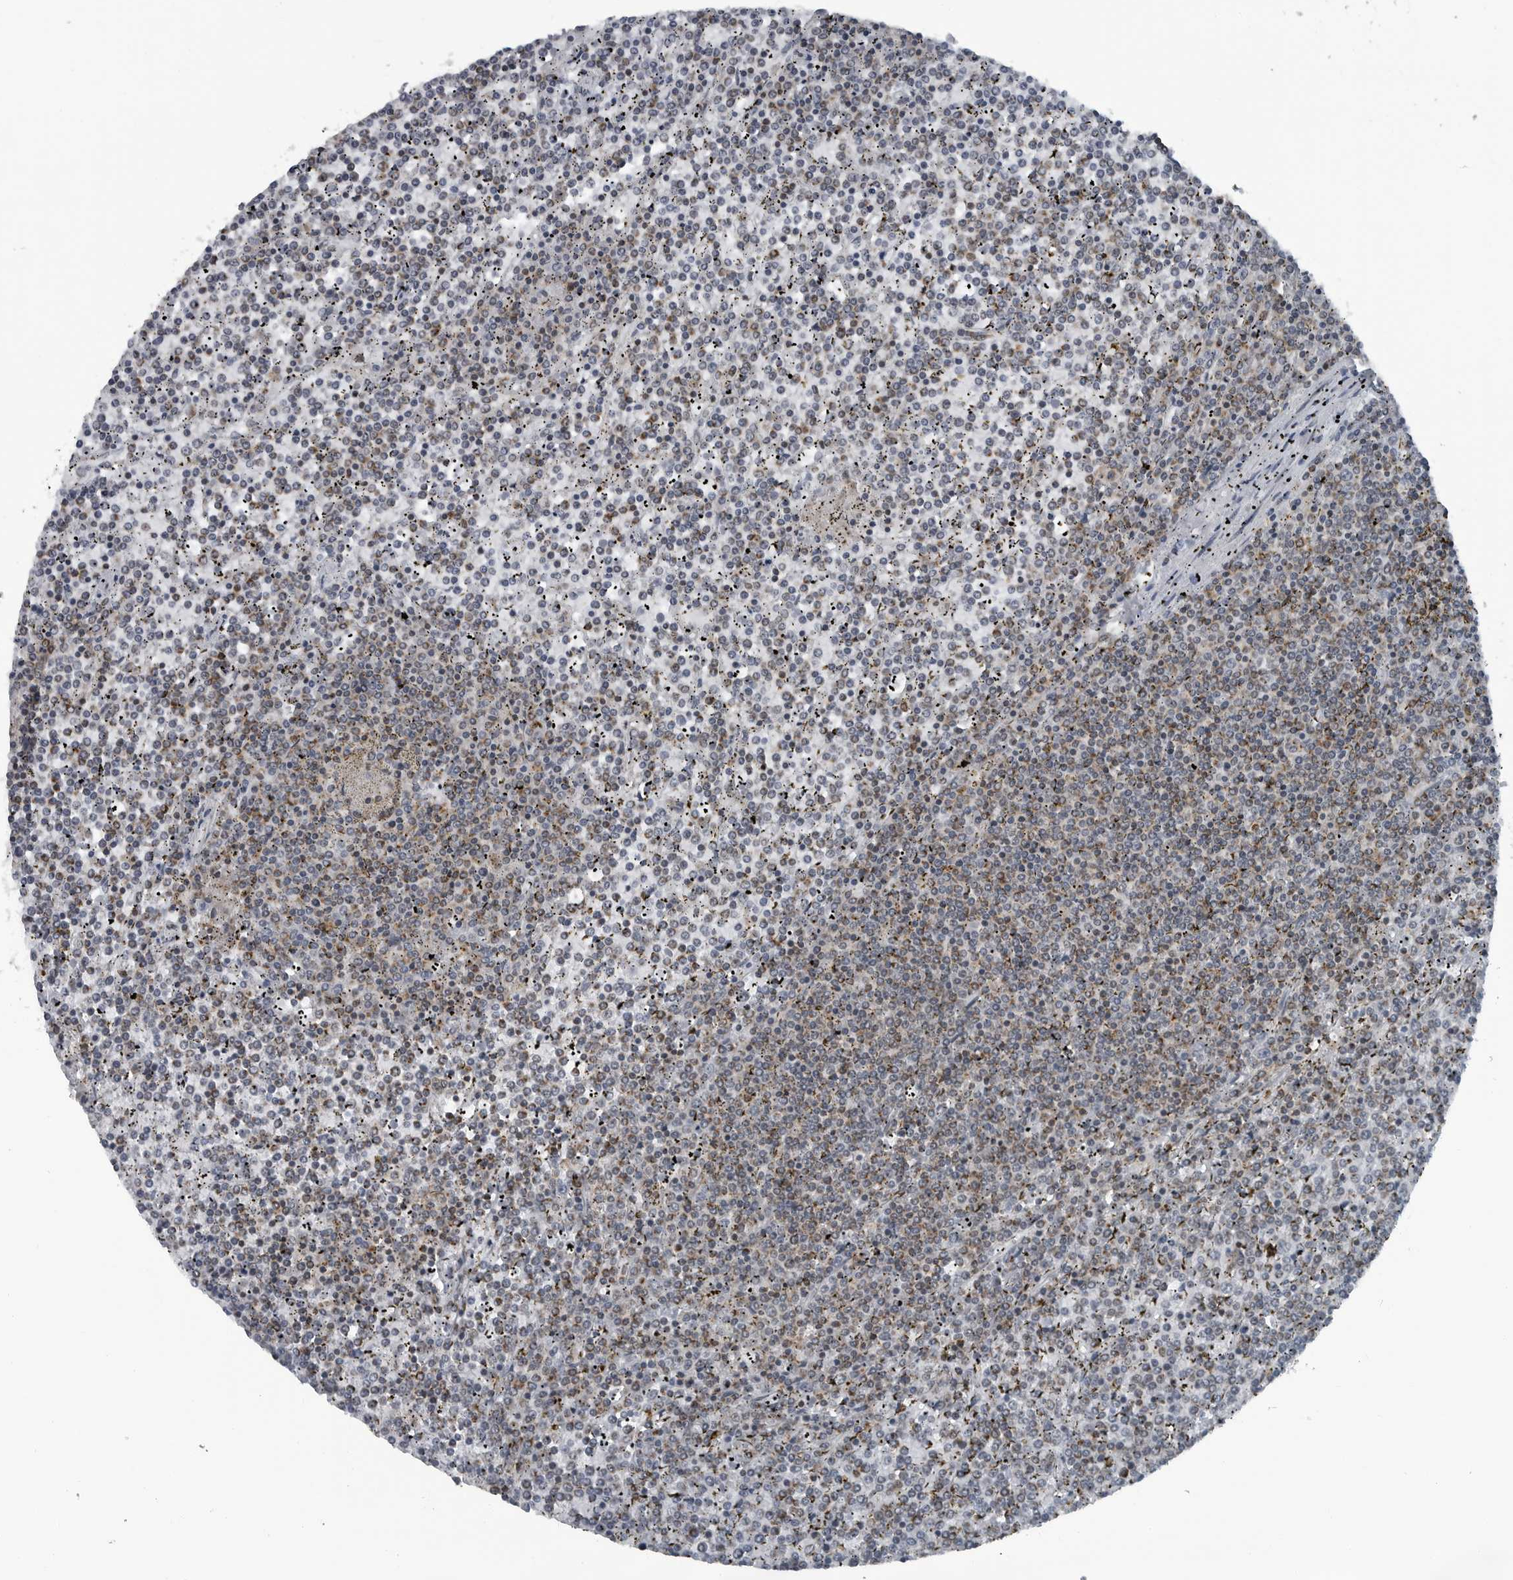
{"staining": {"intensity": "weak", "quantity": "25%-75%", "location": "cytoplasmic/membranous"}, "tissue": "lymphoma", "cell_type": "Tumor cells", "image_type": "cancer", "snomed": [{"axis": "morphology", "description": "Malignant lymphoma, non-Hodgkin's type, Low grade"}, {"axis": "topography", "description": "Spleen"}], "caption": "Protein expression analysis of low-grade malignant lymphoma, non-Hodgkin's type displays weak cytoplasmic/membranous positivity in approximately 25%-75% of tumor cells.", "gene": "GAK", "patient": {"sex": "female", "age": 19}}